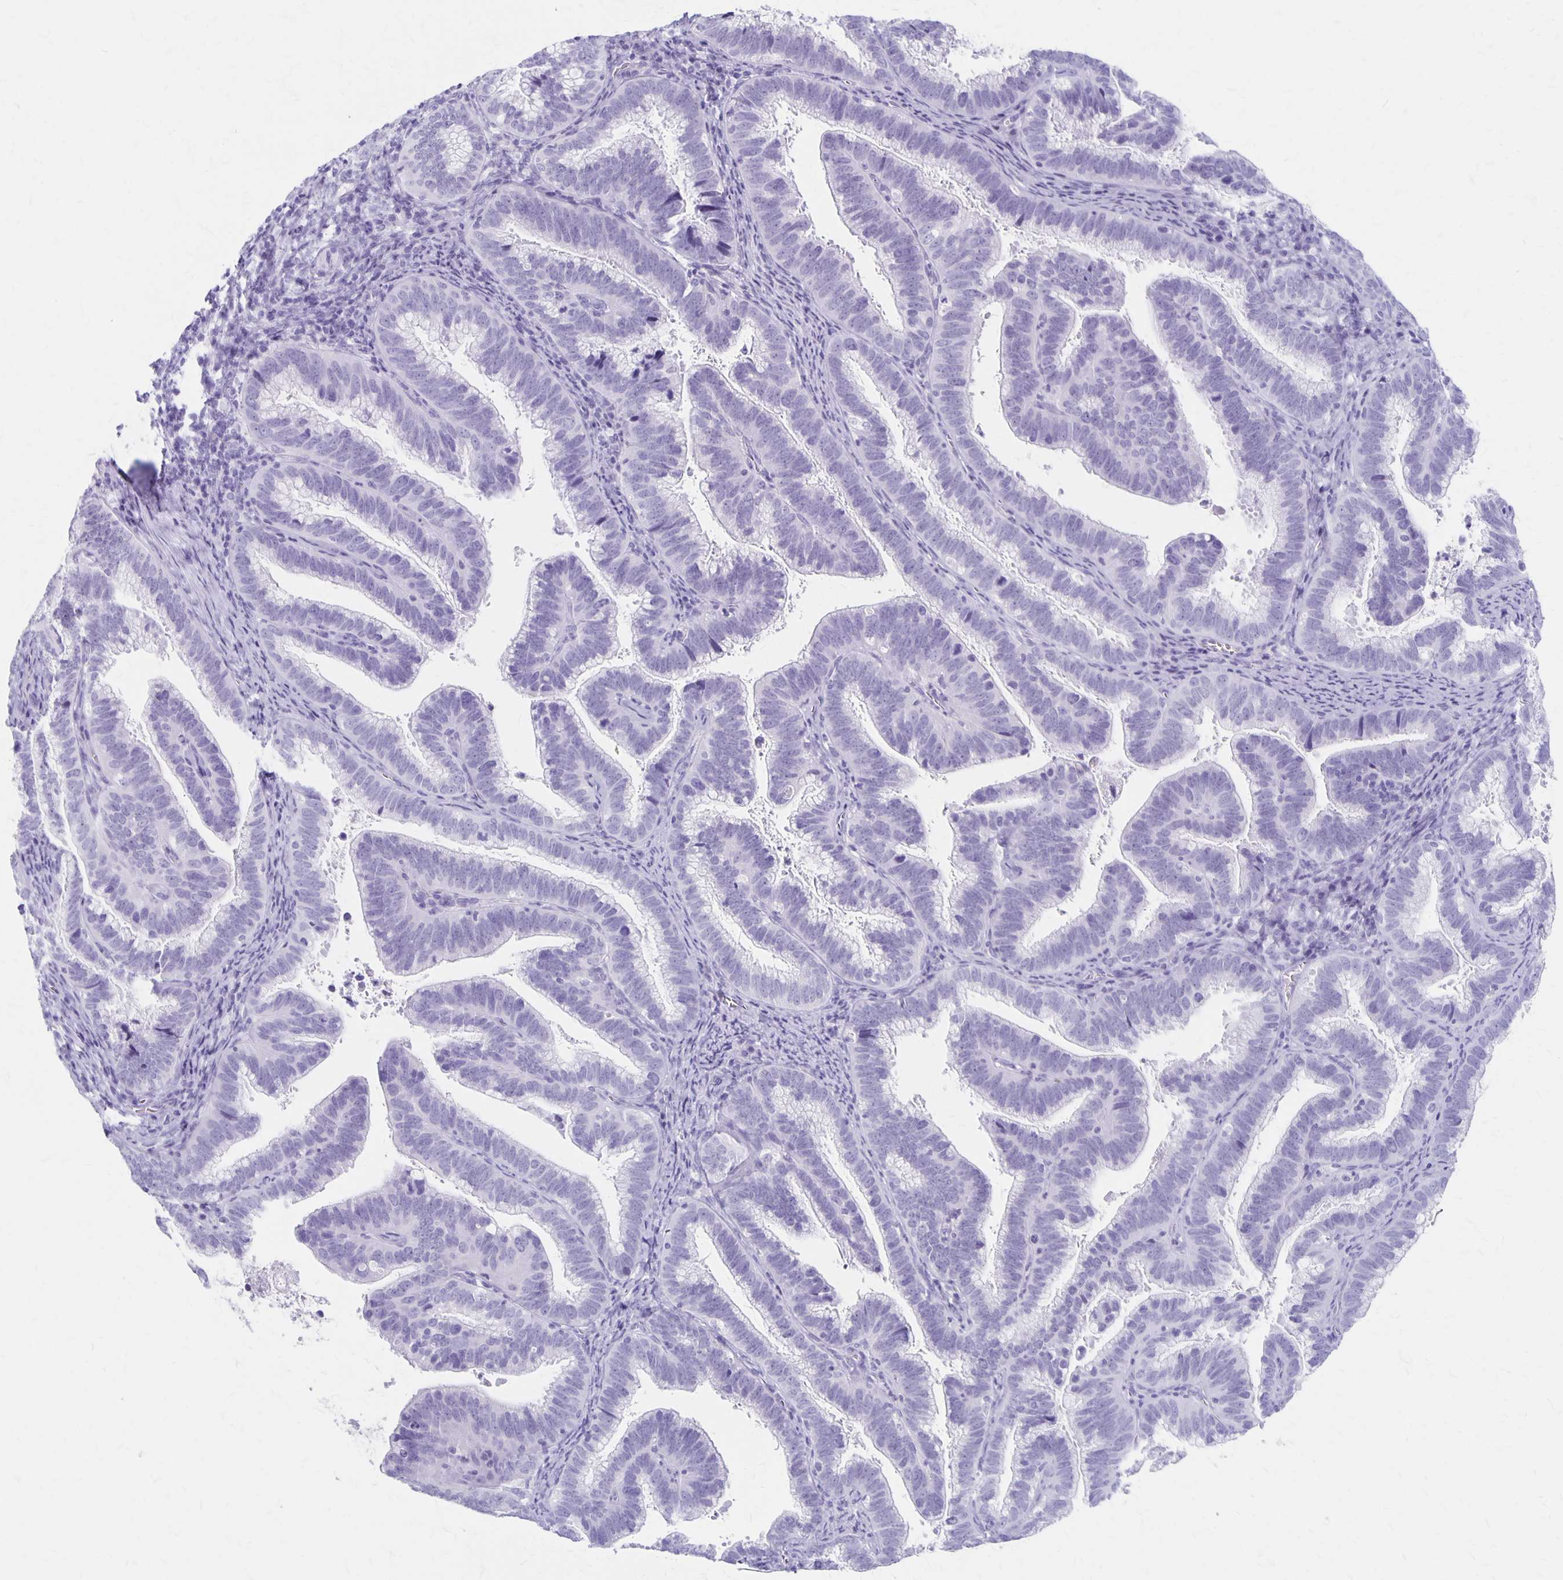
{"staining": {"intensity": "negative", "quantity": "none", "location": "none"}, "tissue": "cervical cancer", "cell_type": "Tumor cells", "image_type": "cancer", "snomed": [{"axis": "morphology", "description": "Adenocarcinoma, NOS"}, {"axis": "topography", "description": "Cervix"}], "caption": "Immunohistochemical staining of human cervical cancer (adenocarcinoma) demonstrates no significant positivity in tumor cells.", "gene": "MAGEC2", "patient": {"sex": "female", "age": 61}}